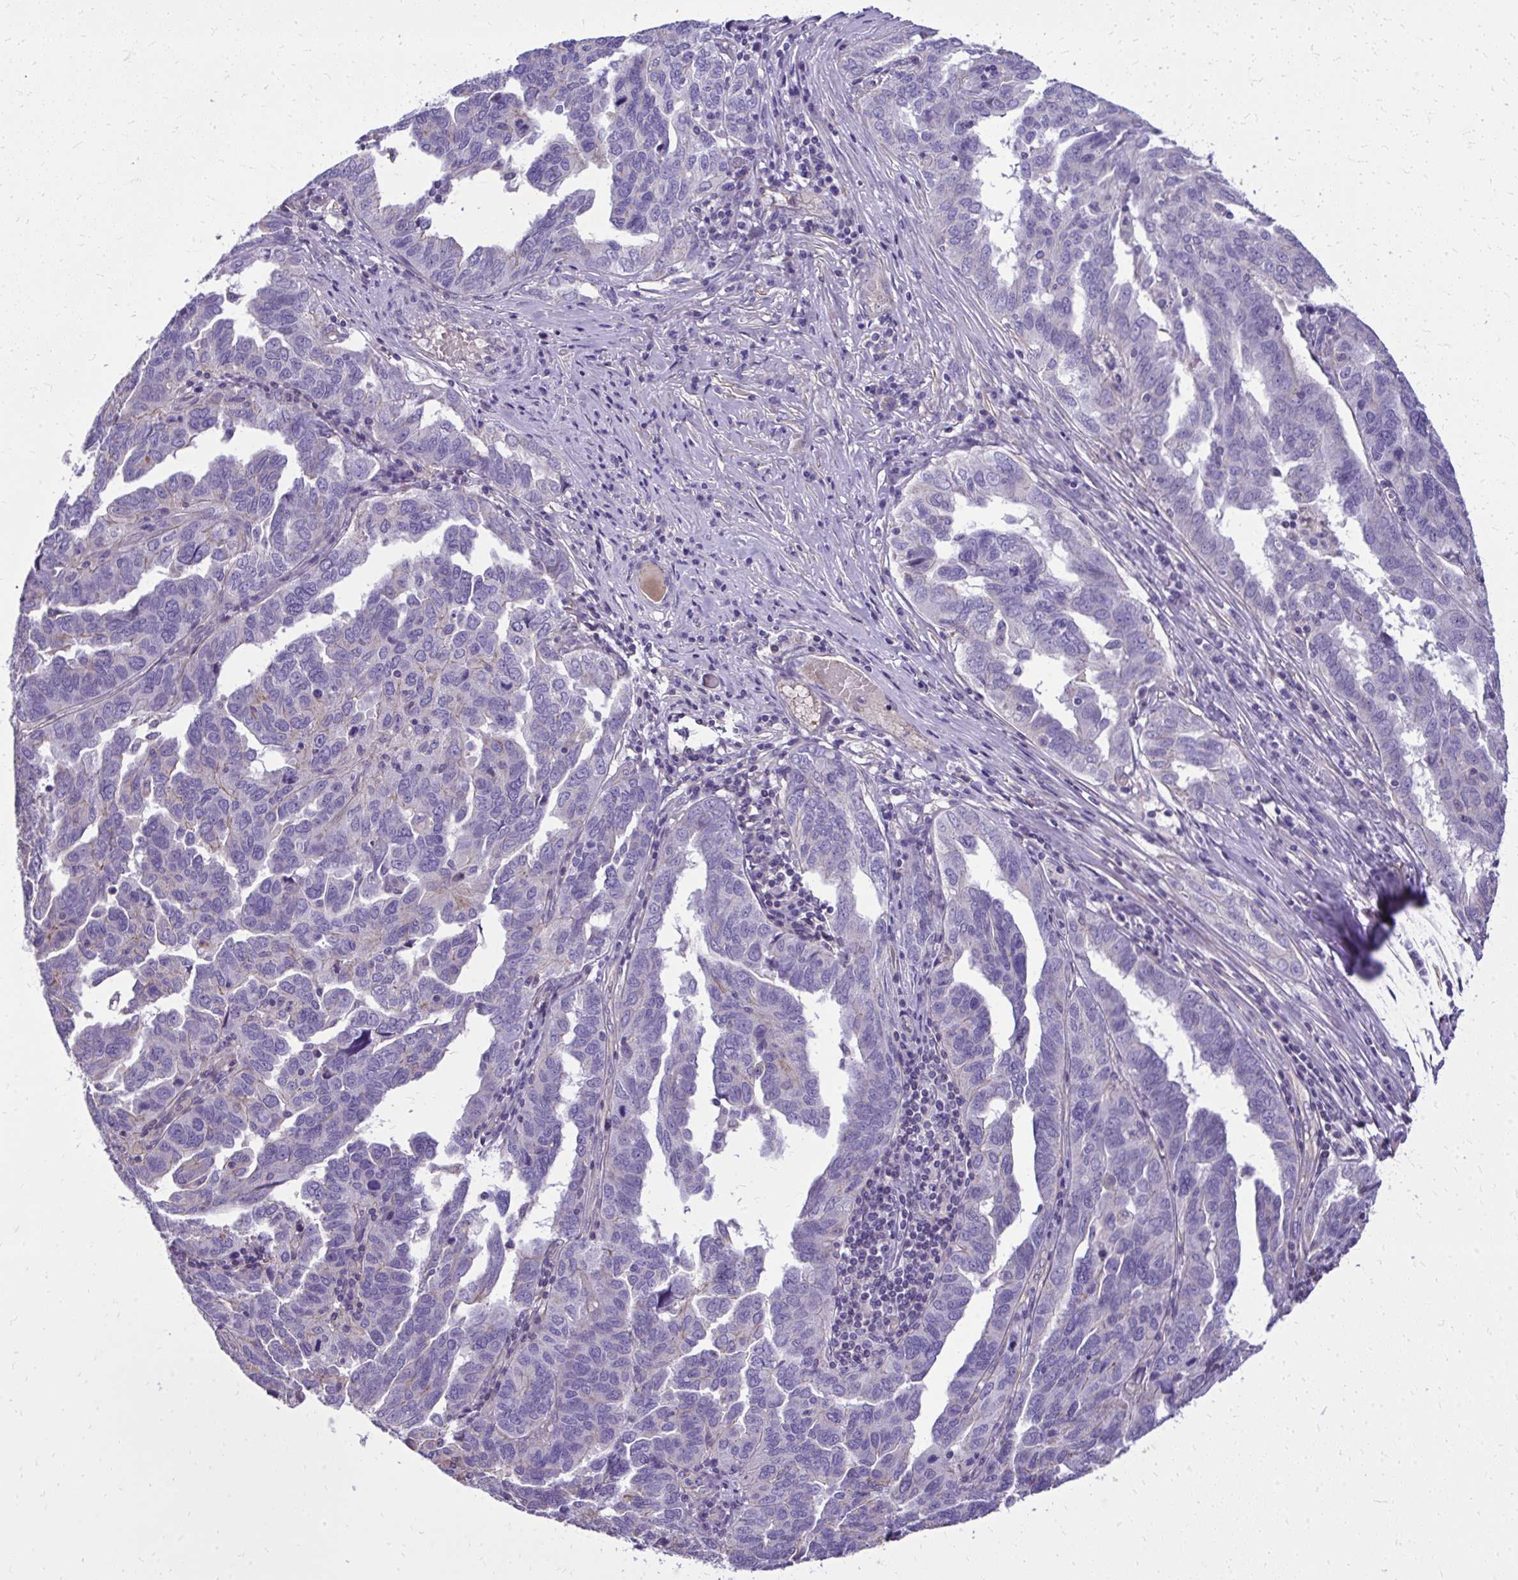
{"staining": {"intensity": "negative", "quantity": "none", "location": "none"}, "tissue": "ovarian cancer", "cell_type": "Tumor cells", "image_type": "cancer", "snomed": [{"axis": "morphology", "description": "Cystadenocarcinoma, serous, NOS"}, {"axis": "topography", "description": "Ovary"}], "caption": "A histopathology image of ovarian serous cystadenocarcinoma stained for a protein demonstrates no brown staining in tumor cells.", "gene": "RUNDC3B", "patient": {"sex": "female", "age": 64}}